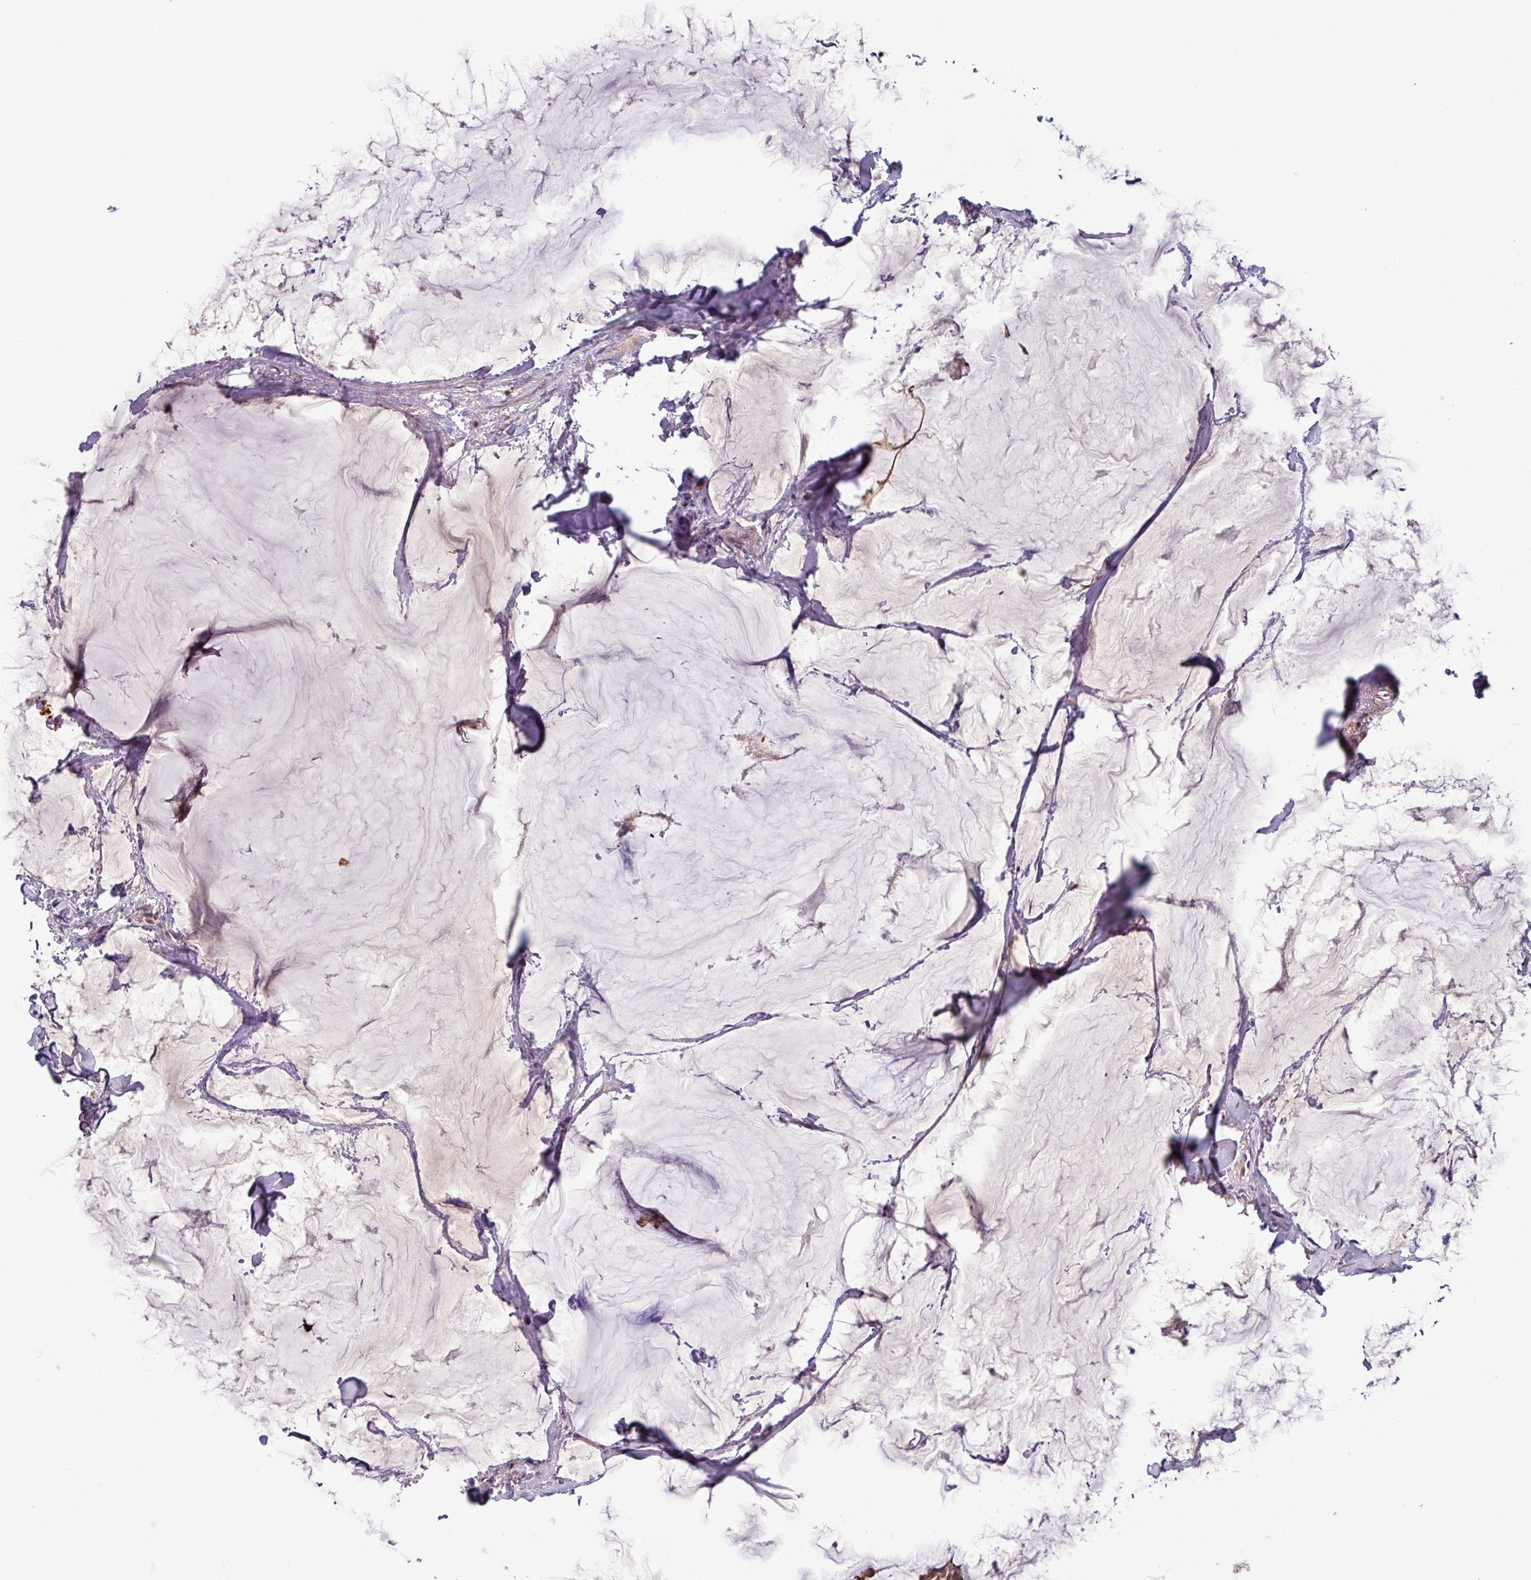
{"staining": {"intensity": "negative", "quantity": "none", "location": "none"}, "tissue": "breast cancer", "cell_type": "Tumor cells", "image_type": "cancer", "snomed": [{"axis": "morphology", "description": "Duct carcinoma"}, {"axis": "topography", "description": "Breast"}], "caption": "Immunohistochemical staining of breast cancer (infiltrating ductal carcinoma) shows no significant staining in tumor cells.", "gene": "PCED1A", "patient": {"sex": "female", "age": 93}}